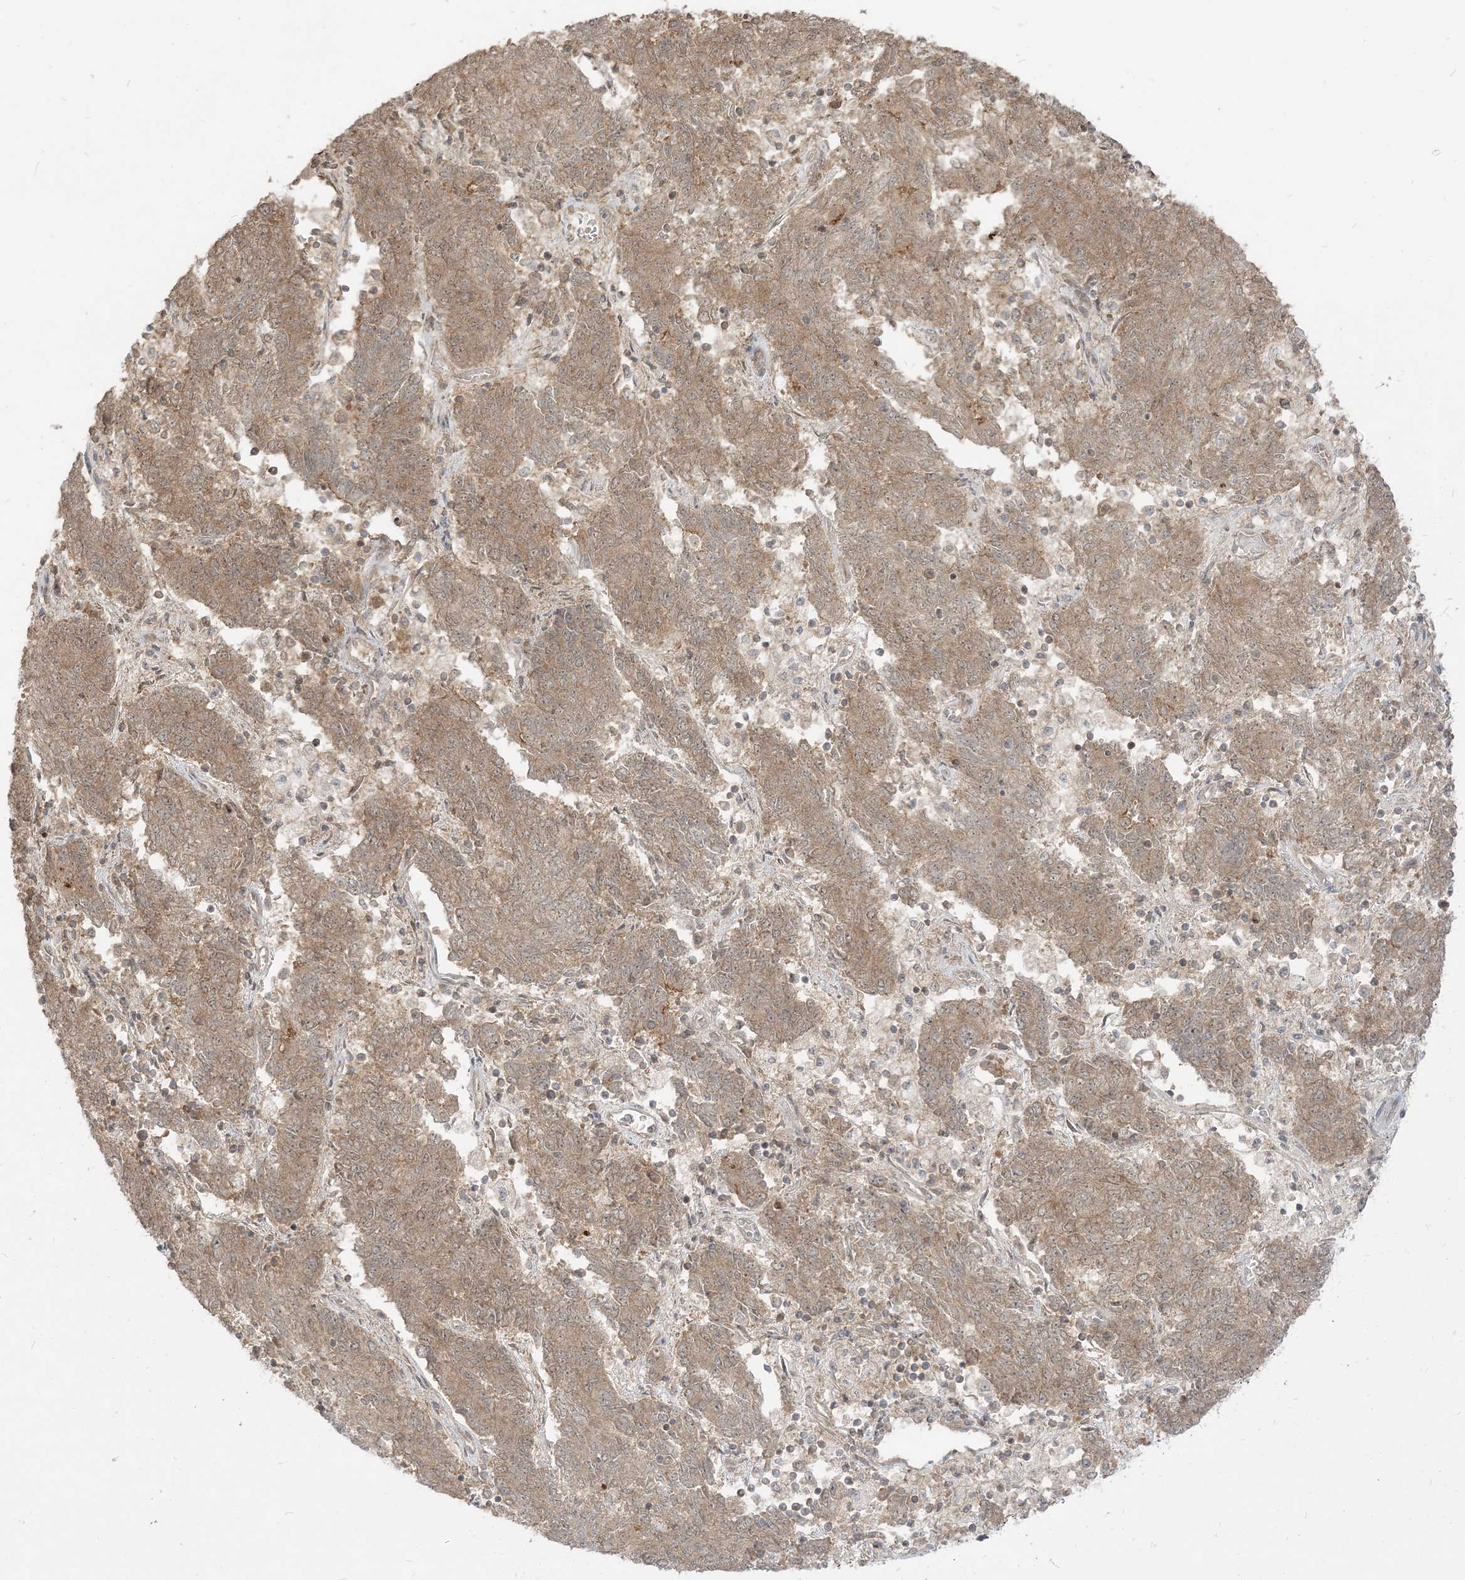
{"staining": {"intensity": "weak", "quantity": ">75%", "location": "cytoplasmic/membranous"}, "tissue": "endometrial cancer", "cell_type": "Tumor cells", "image_type": "cancer", "snomed": [{"axis": "morphology", "description": "Adenocarcinoma, NOS"}, {"axis": "topography", "description": "Endometrium"}], "caption": "Protein analysis of endometrial cancer tissue reveals weak cytoplasmic/membranous staining in about >75% of tumor cells. (Stains: DAB (3,3'-diaminobenzidine) in brown, nuclei in blue, Microscopy: brightfield microscopy at high magnification).", "gene": "TBCC", "patient": {"sex": "female", "age": 80}}